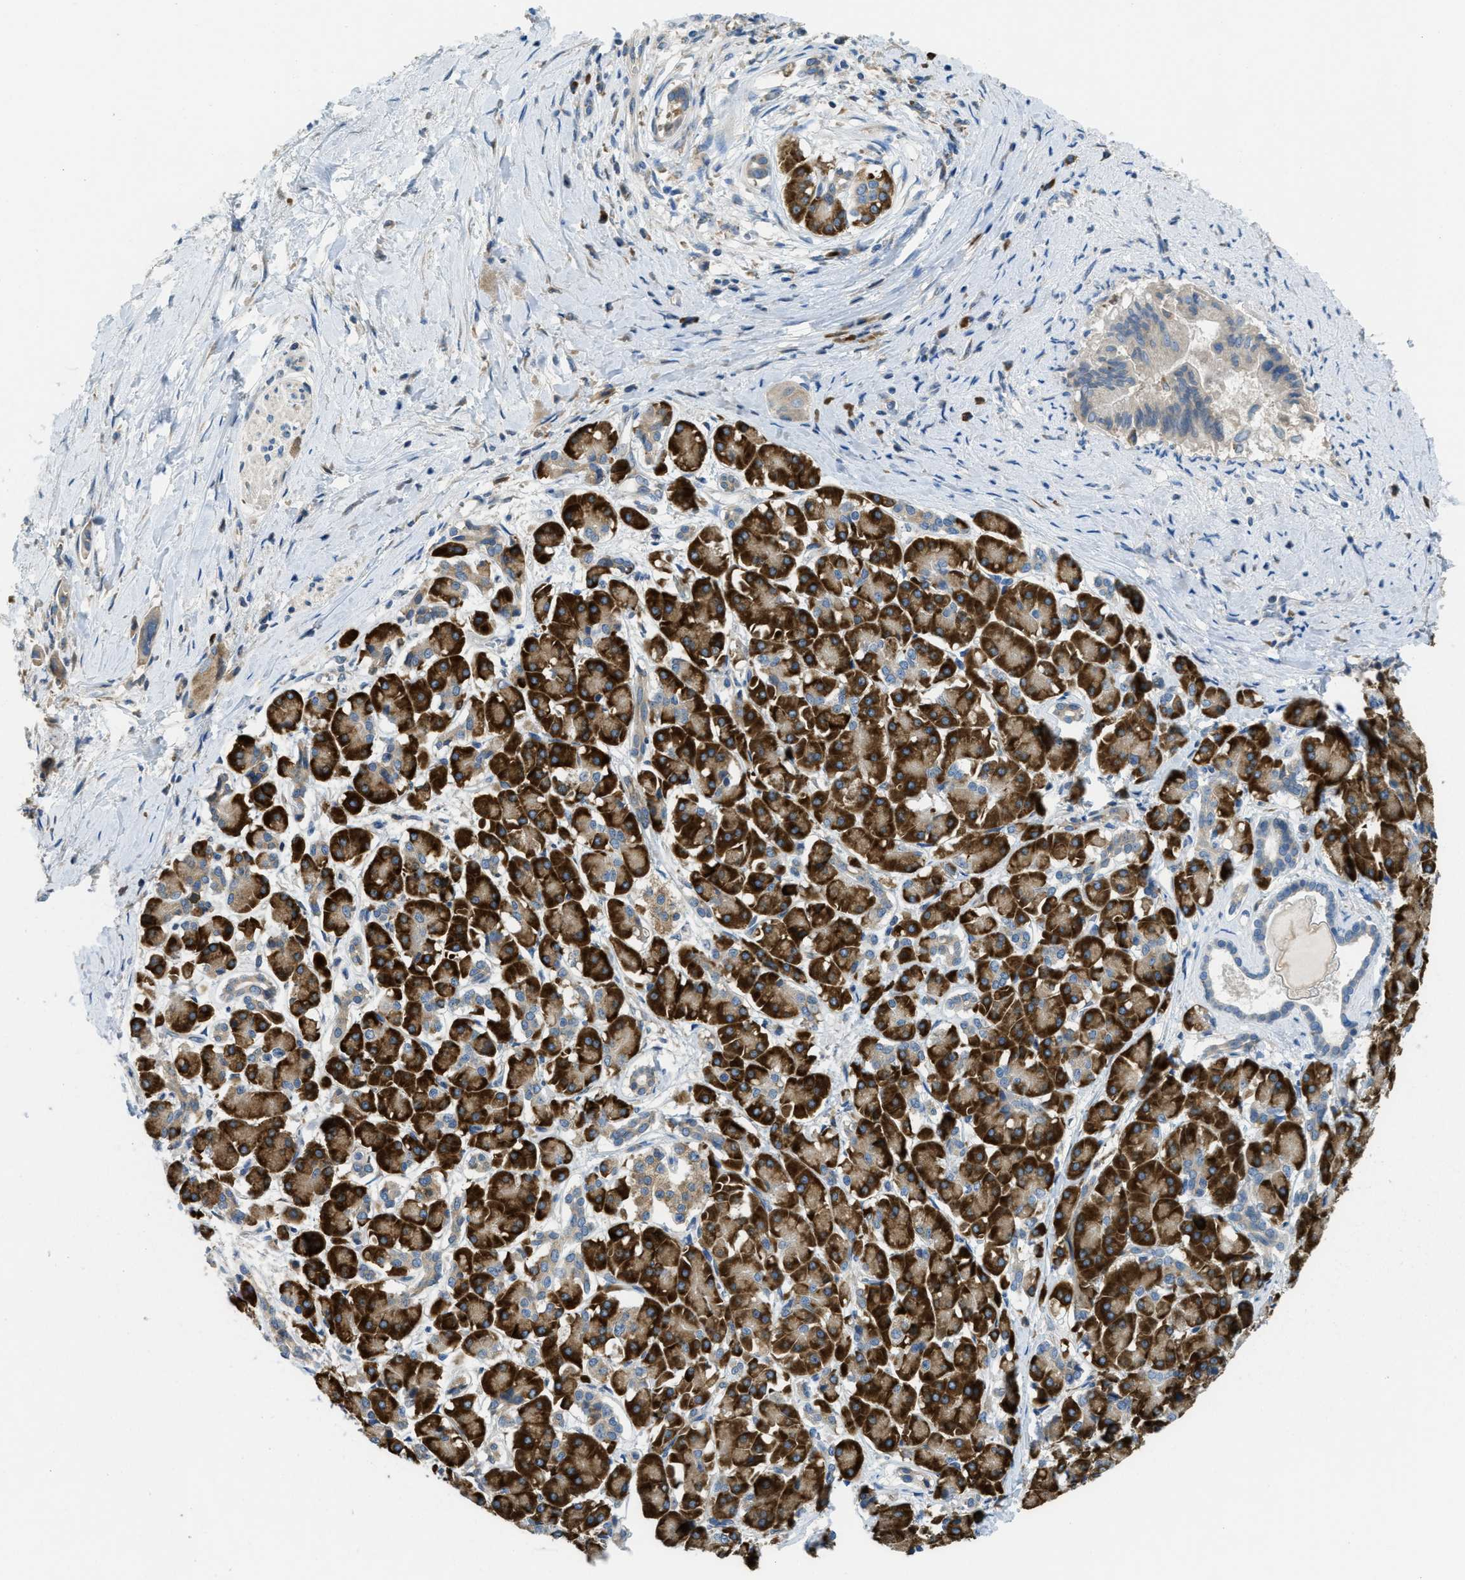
{"staining": {"intensity": "negative", "quantity": "none", "location": "none"}, "tissue": "pancreatic cancer", "cell_type": "Tumor cells", "image_type": "cancer", "snomed": [{"axis": "morphology", "description": "Adenocarcinoma, NOS"}, {"axis": "topography", "description": "Pancreas"}], "caption": "The micrograph shows no significant staining in tumor cells of pancreatic cancer.", "gene": "SSR1", "patient": {"sex": "male", "age": 55}}